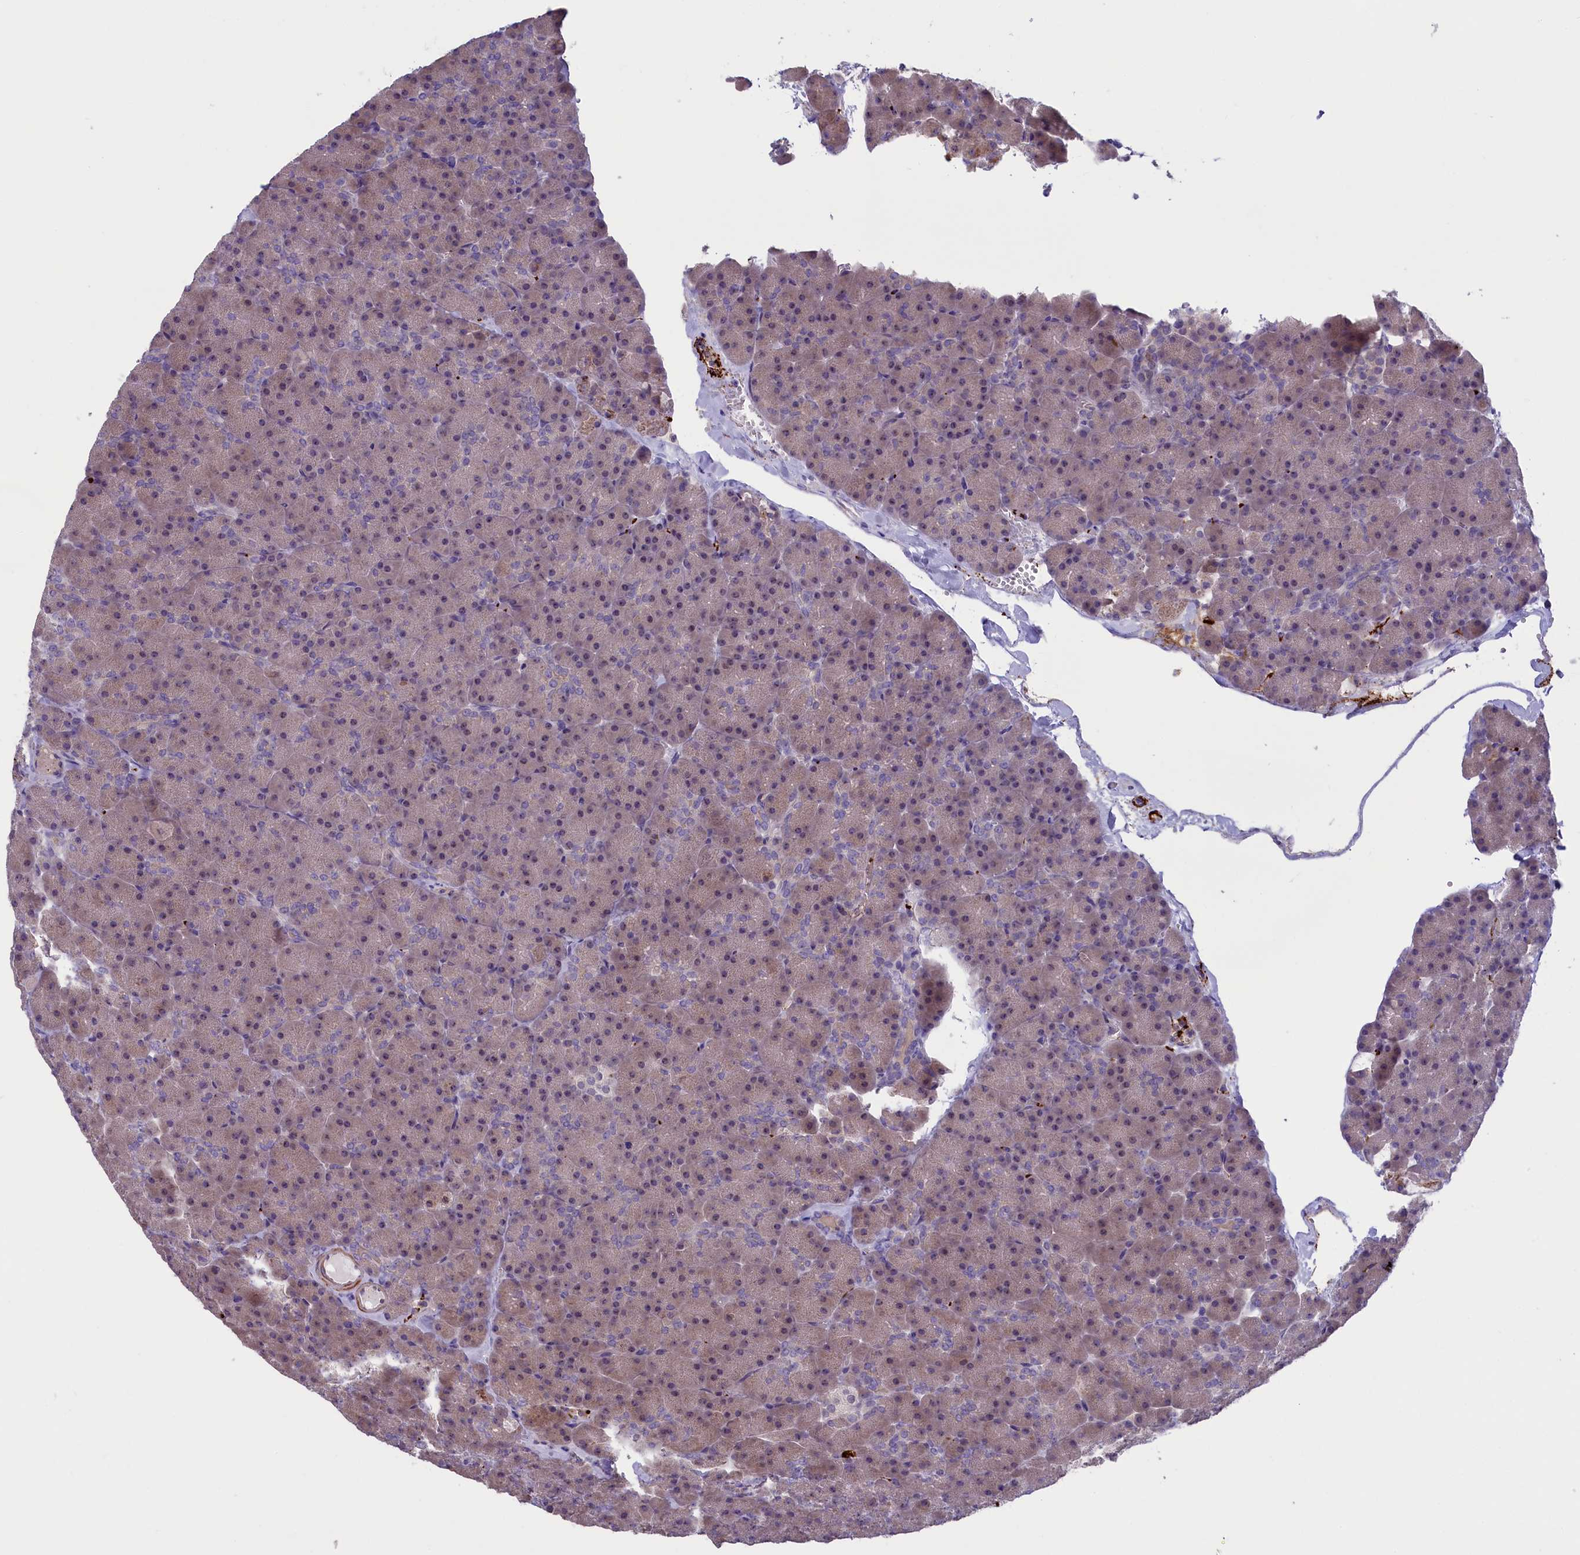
{"staining": {"intensity": "weak", "quantity": ">75%", "location": "cytoplasmic/membranous"}, "tissue": "pancreas", "cell_type": "Exocrine glandular cells", "image_type": "normal", "snomed": [{"axis": "morphology", "description": "Normal tissue, NOS"}, {"axis": "topography", "description": "Pancreas"}], "caption": "IHC micrograph of unremarkable pancreas: pancreas stained using immunohistochemistry (IHC) demonstrates low levels of weak protein expression localized specifically in the cytoplasmic/membranous of exocrine glandular cells, appearing as a cytoplasmic/membranous brown color.", "gene": "HEATR3", "patient": {"sex": "male", "age": 36}}